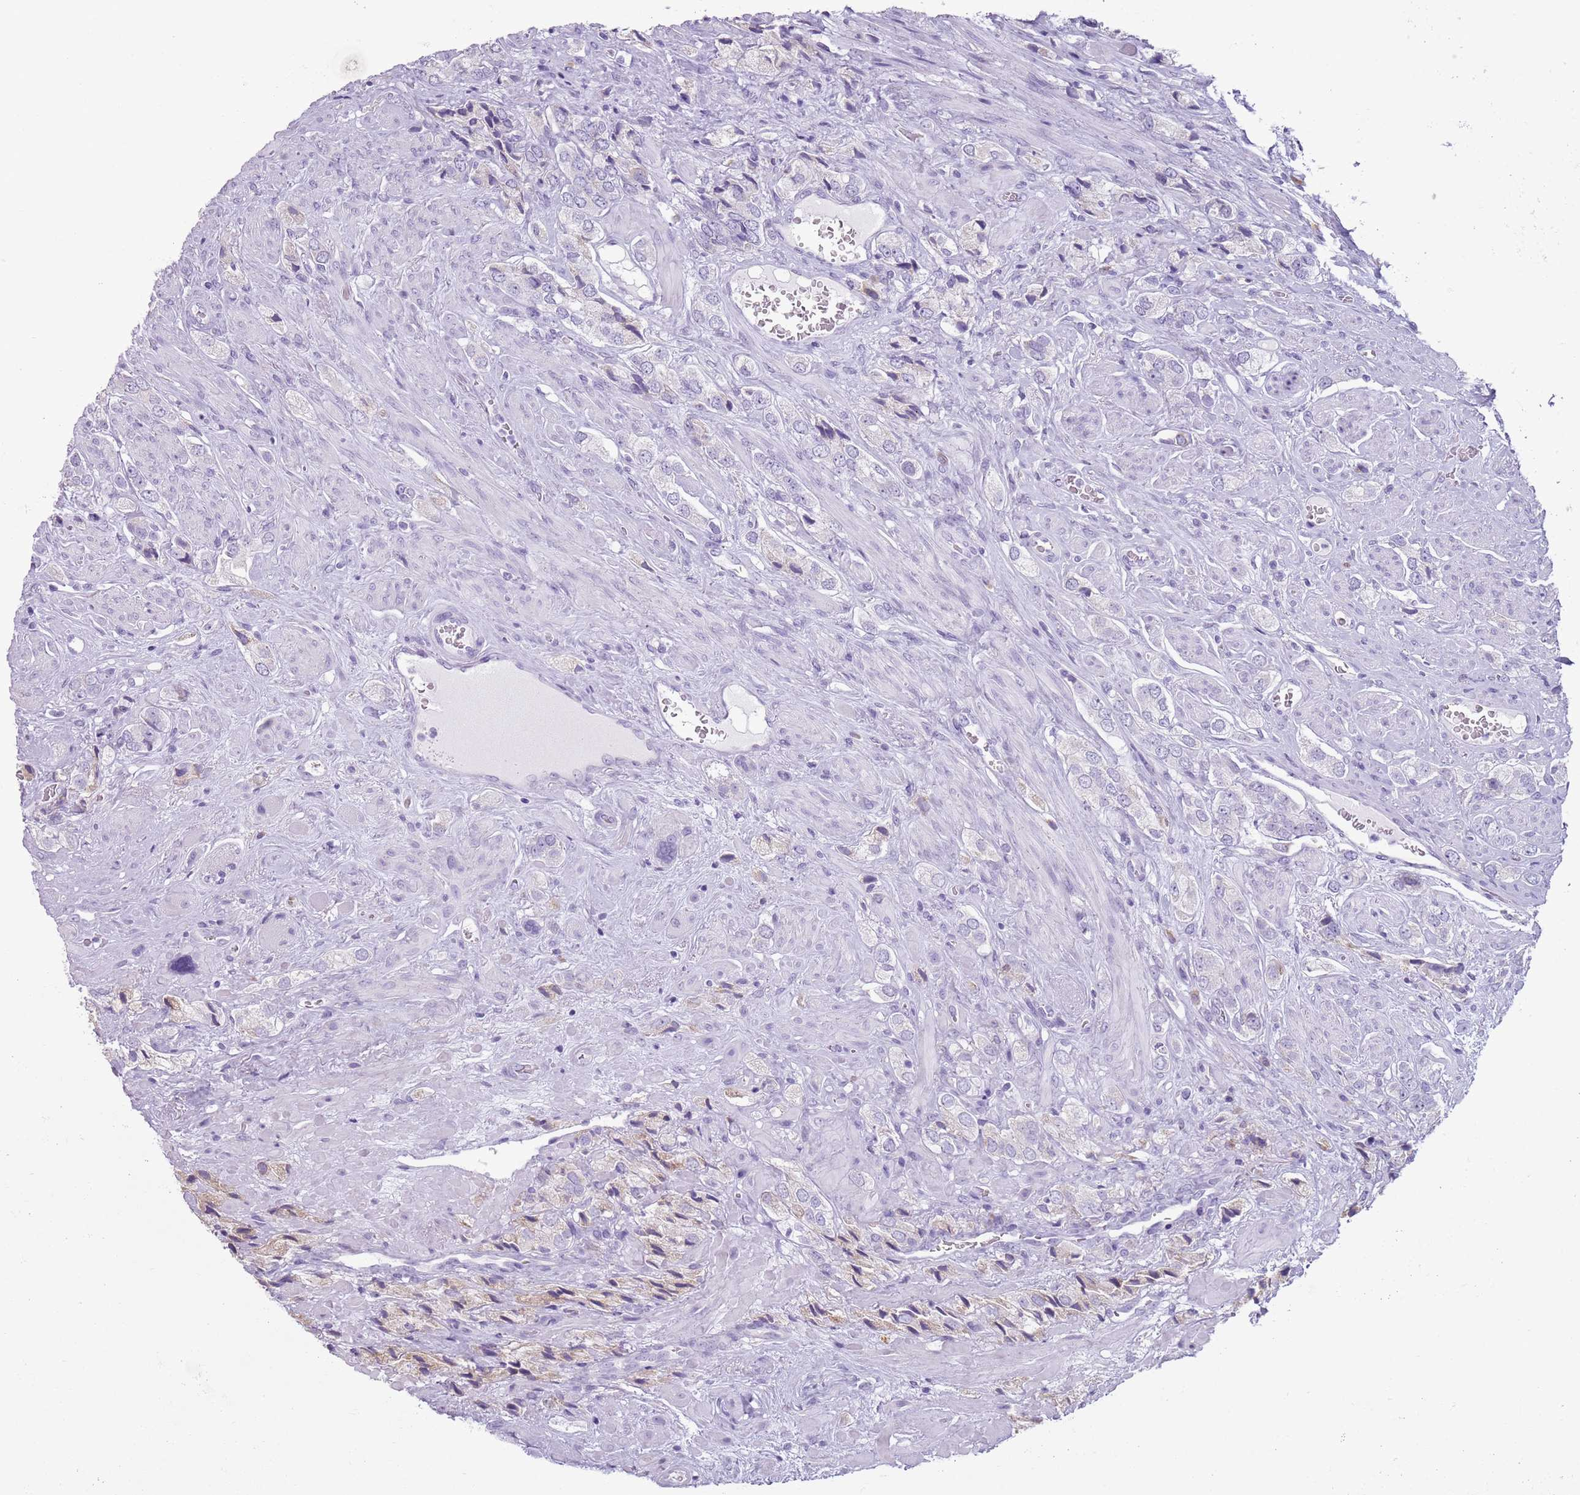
{"staining": {"intensity": "negative", "quantity": "none", "location": "none"}, "tissue": "prostate cancer", "cell_type": "Tumor cells", "image_type": "cancer", "snomed": [{"axis": "morphology", "description": "Adenocarcinoma, High grade"}, {"axis": "topography", "description": "Prostate and seminal vesicle, NOS"}], "caption": "The photomicrograph reveals no staining of tumor cells in prostate adenocarcinoma (high-grade).", "gene": "HYOU1", "patient": {"sex": "male", "age": 64}}